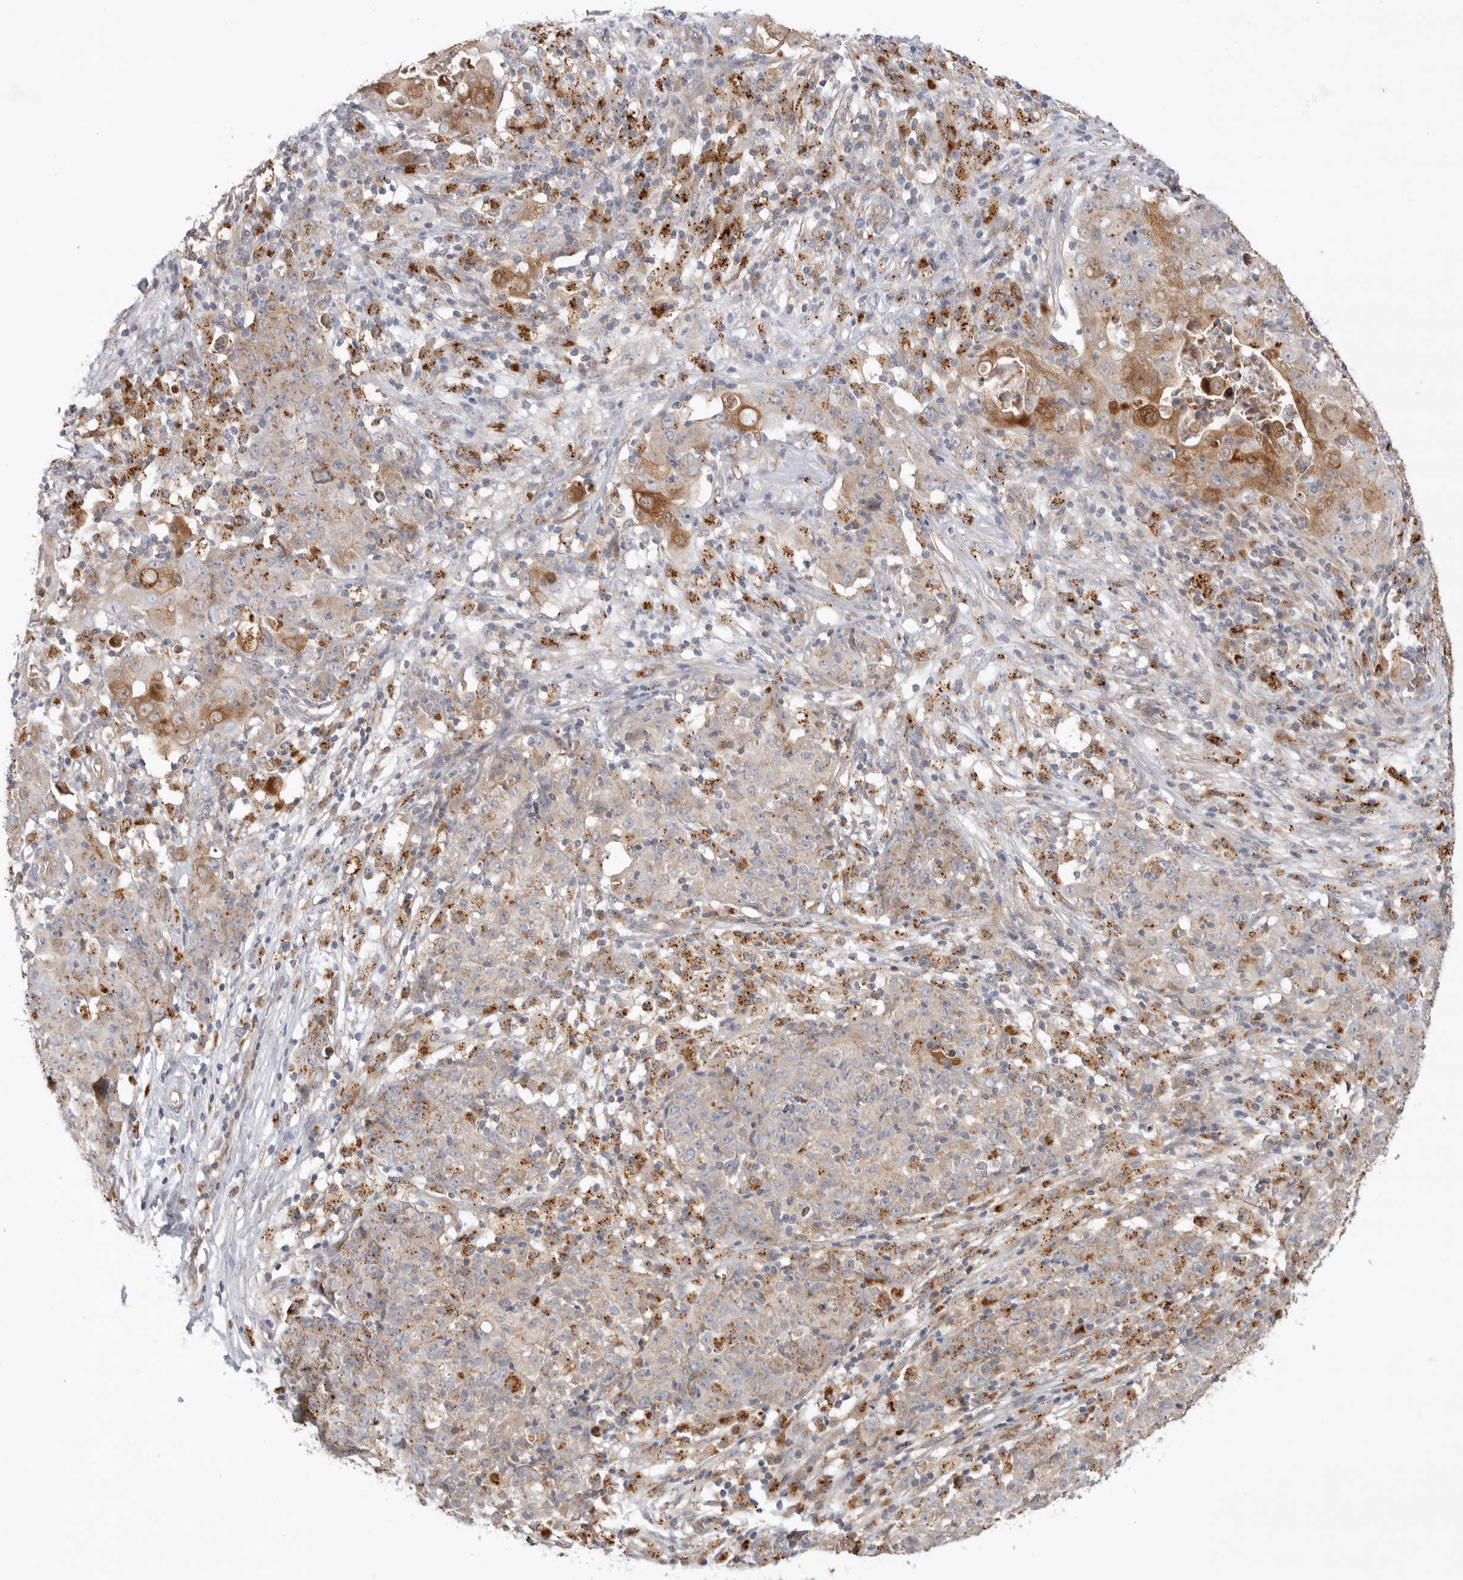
{"staining": {"intensity": "moderate", "quantity": ">75%", "location": "cytoplasmic/membranous"}, "tissue": "ovarian cancer", "cell_type": "Tumor cells", "image_type": "cancer", "snomed": [{"axis": "morphology", "description": "Carcinoma, endometroid"}, {"axis": "topography", "description": "Ovary"}], "caption": "The photomicrograph displays immunohistochemical staining of ovarian endometroid carcinoma. There is moderate cytoplasmic/membranous expression is identified in approximately >75% of tumor cells.", "gene": "GNE", "patient": {"sex": "female", "age": 42}}